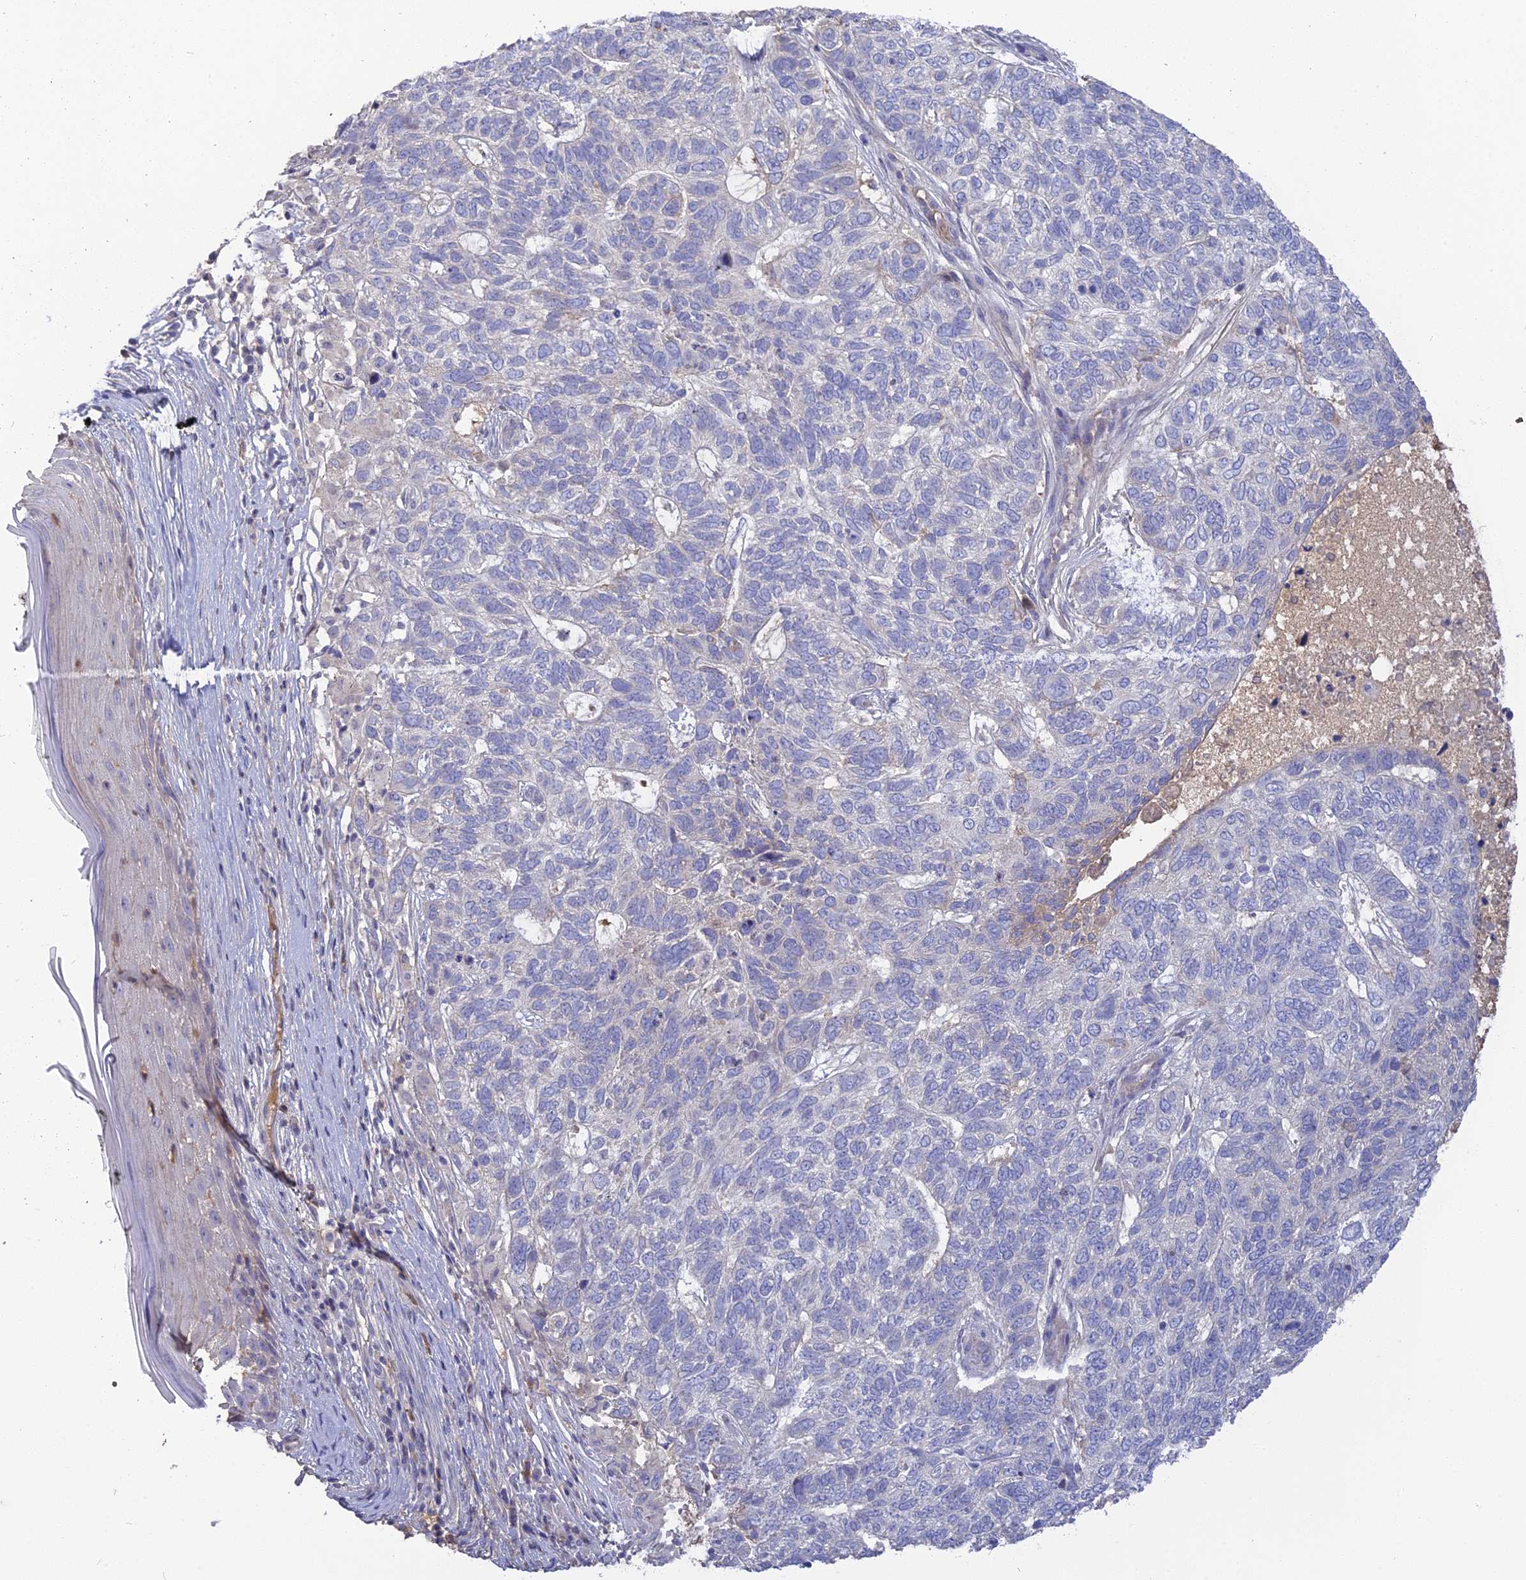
{"staining": {"intensity": "negative", "quantity": "none", "location": "none"}, "tissue": "skin cancer", "cell_type": "Tumor cells", "image_type": "cancer", "snomed": [{"axis": "morphology", "description": "Basal cell carcinoma"}, {"axis": "topography", "description": "Skin"}], "caption": "Tumor cells show no significant expression in basal cell carcinoma (skin).", "gene": "ADGRA1", "patient": {"sex": "female", "age": 65}}